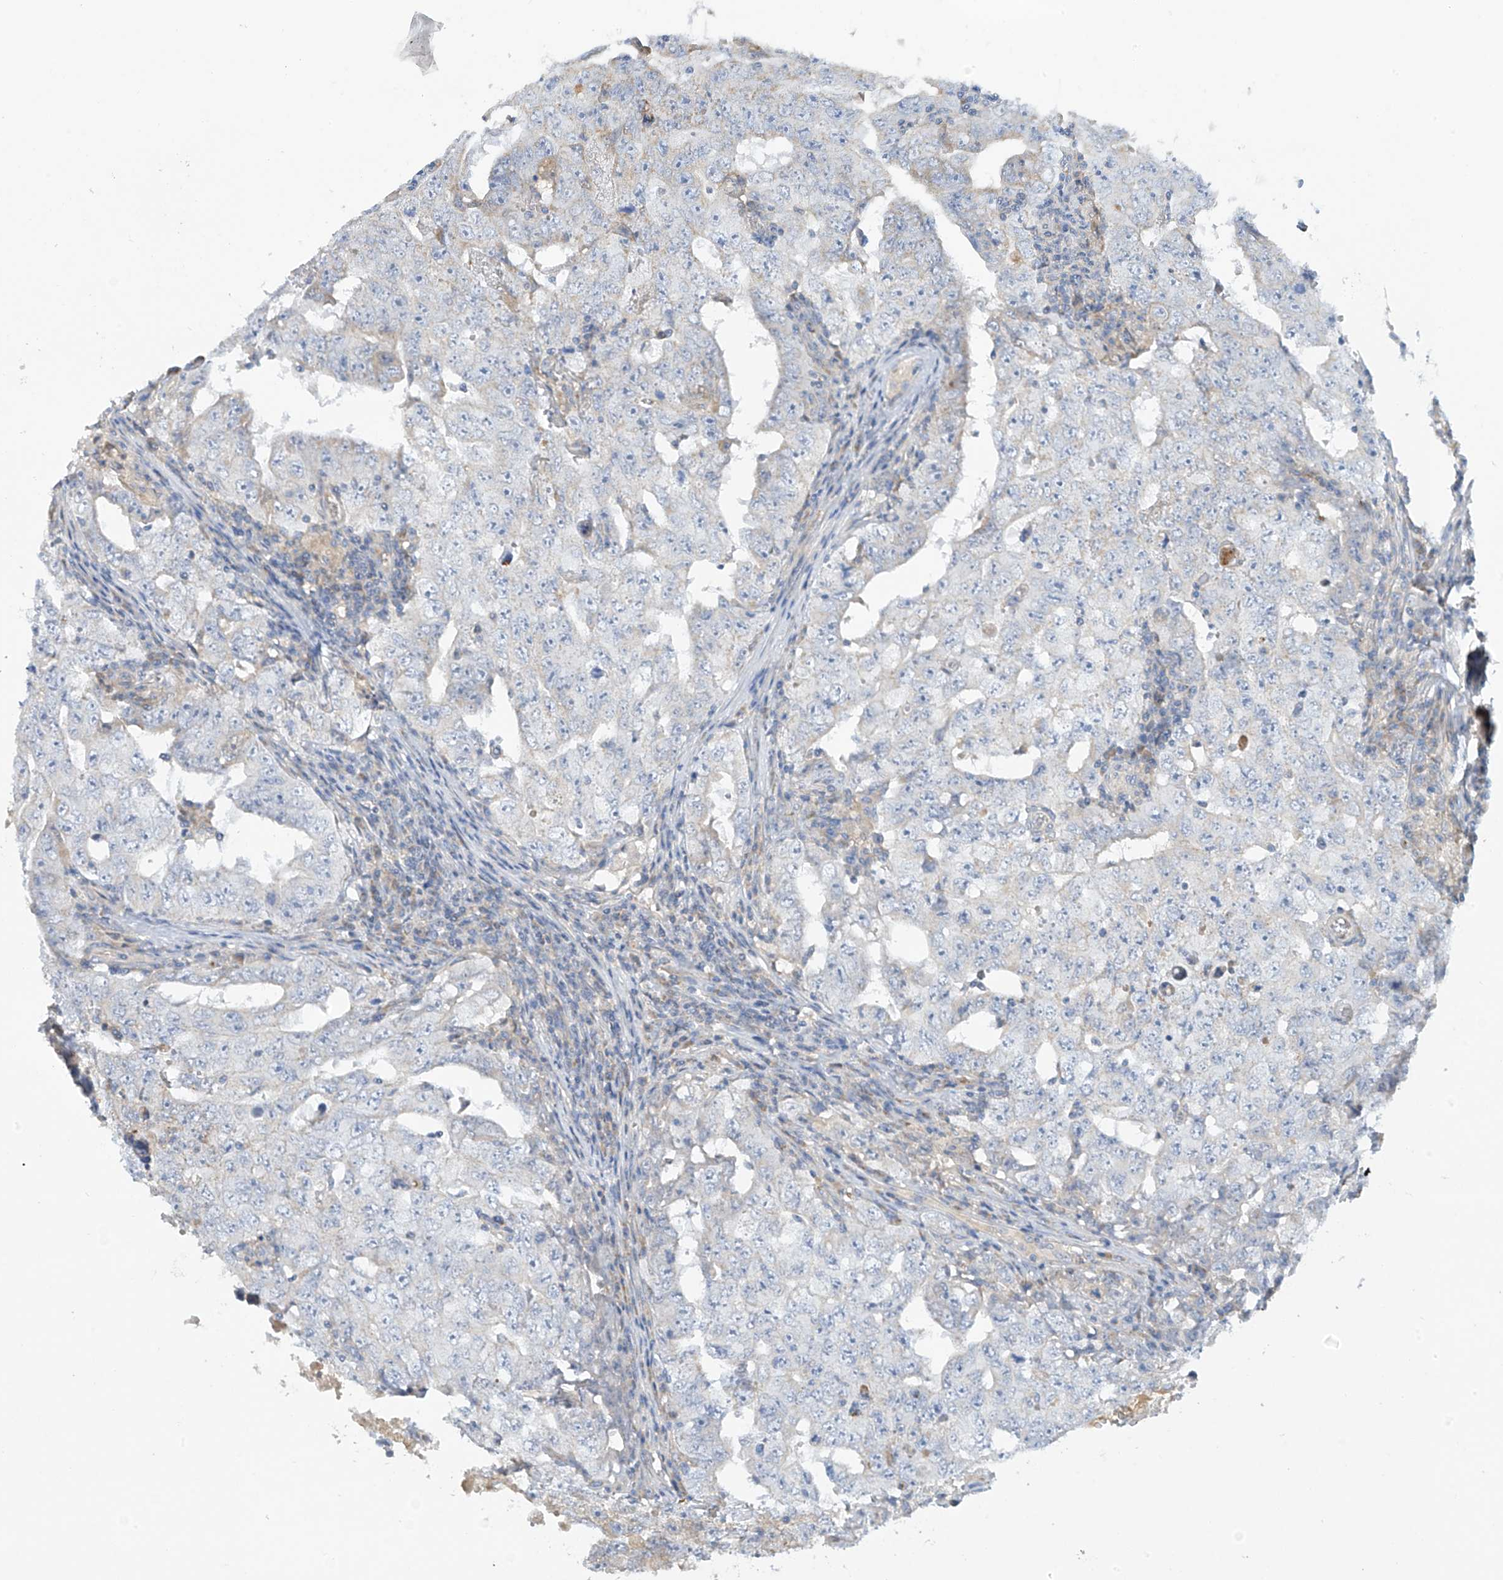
{"staining": {"intensity": "negative", "quantity": "none", "location": "none"}, "tissue": "testis cancer", "cell_type": "Tumor cells", "image_type": "cancer", "snomed": [{"axis": "morphology", "description": "Carcinoma, Embryonal, NOS"}, {"axis": "topography", "description": "Testis"}], "caption": "Testis cancer was stained to show a protein in brown. There is no significant positivity in tumor cells.", "gene": "METTL18", "patient": {"sex": "male", "age": 26}}